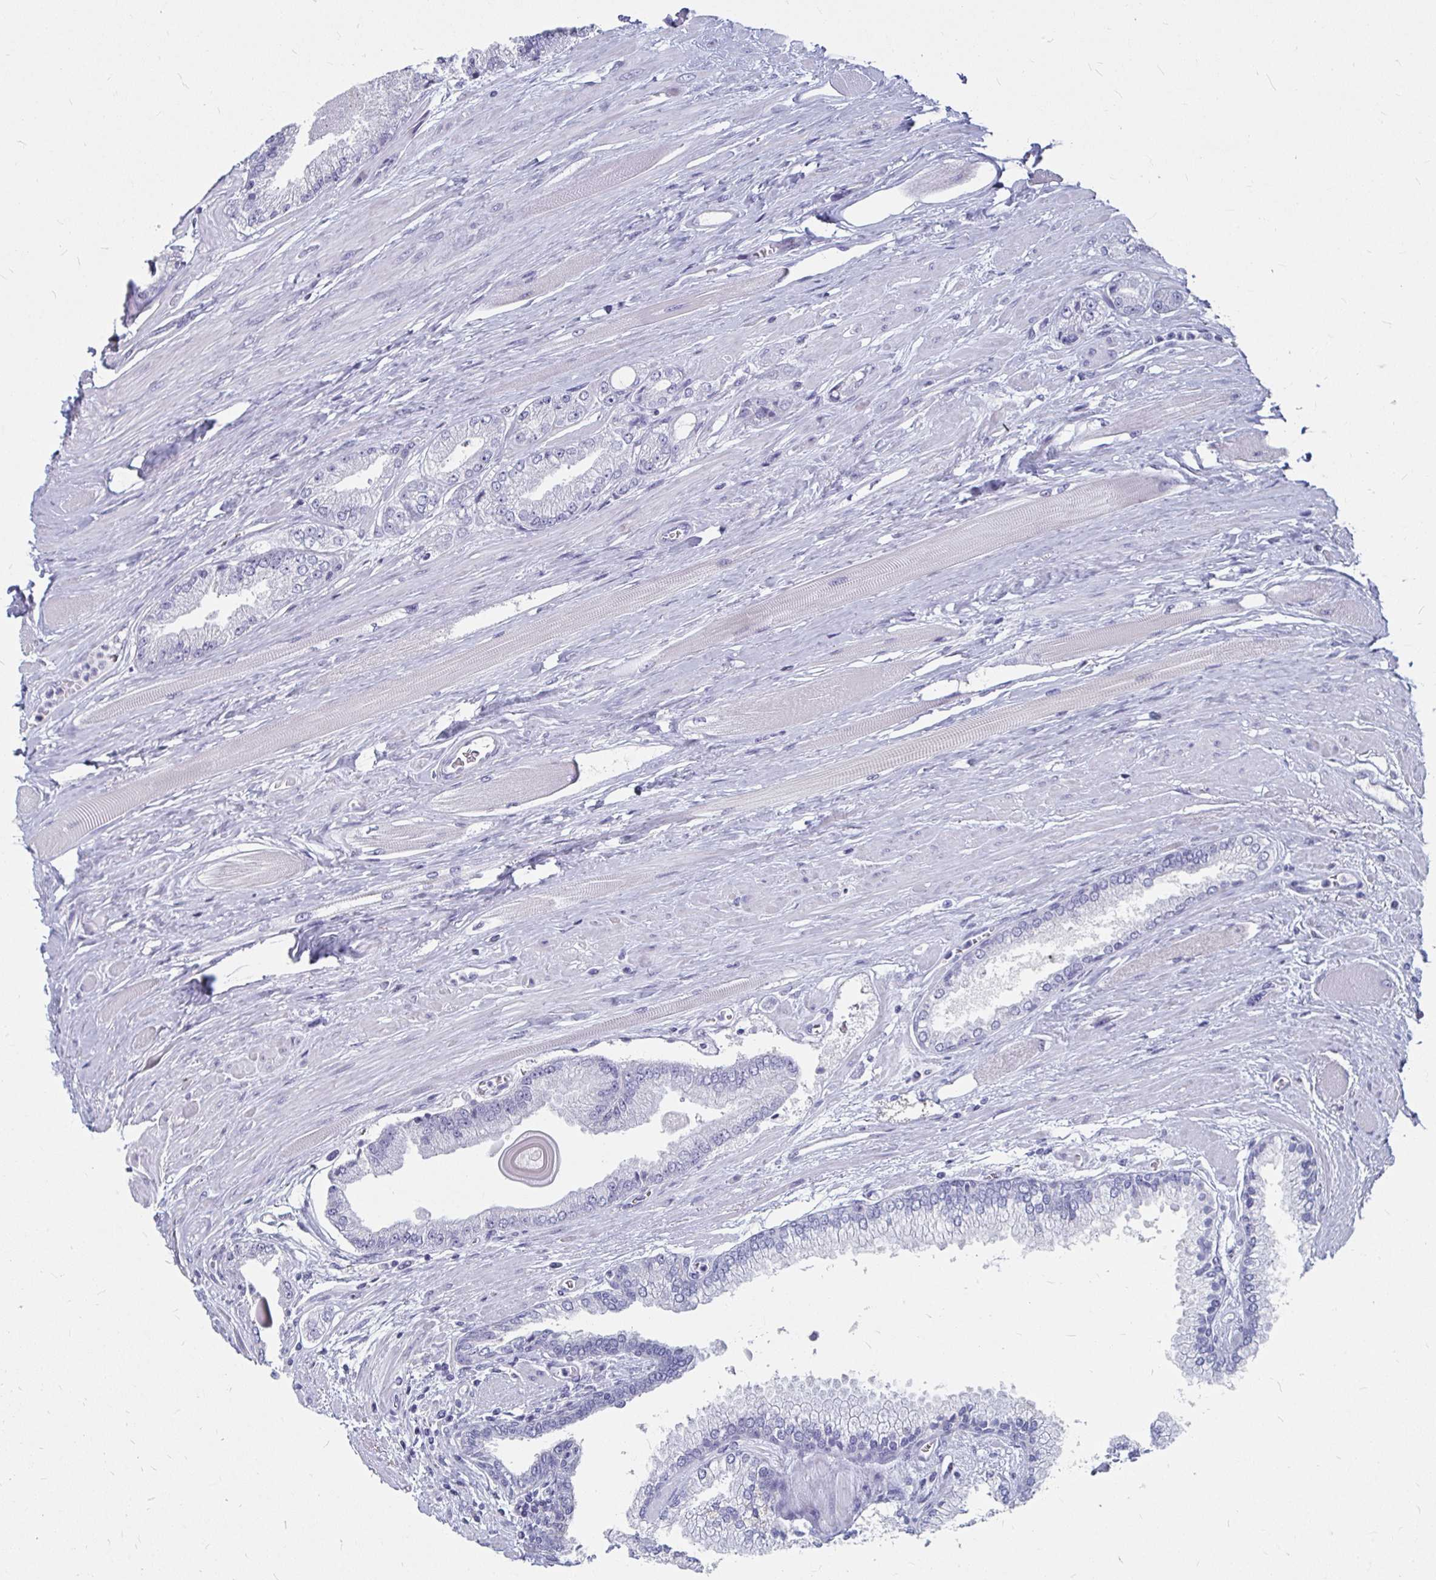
{"staining": {"intensity": "negative", "quantity": "none", "location": "none"}, "tissue": "prostate cancer", "cell_type": "Tumor cells", "image_type": "cancer", "snomed": [{"axis": "morphology", "description": "Adenocarcinoma, Low grade"}, {"axis": "topography", "description": "Prostate"}], "caption": "The immunohistochemistry (IHC) image has no significant expression in tumor cells of prostate cancer tissue.", "gene": "CA9", "patient": {"sex": "male", "age": 67}}